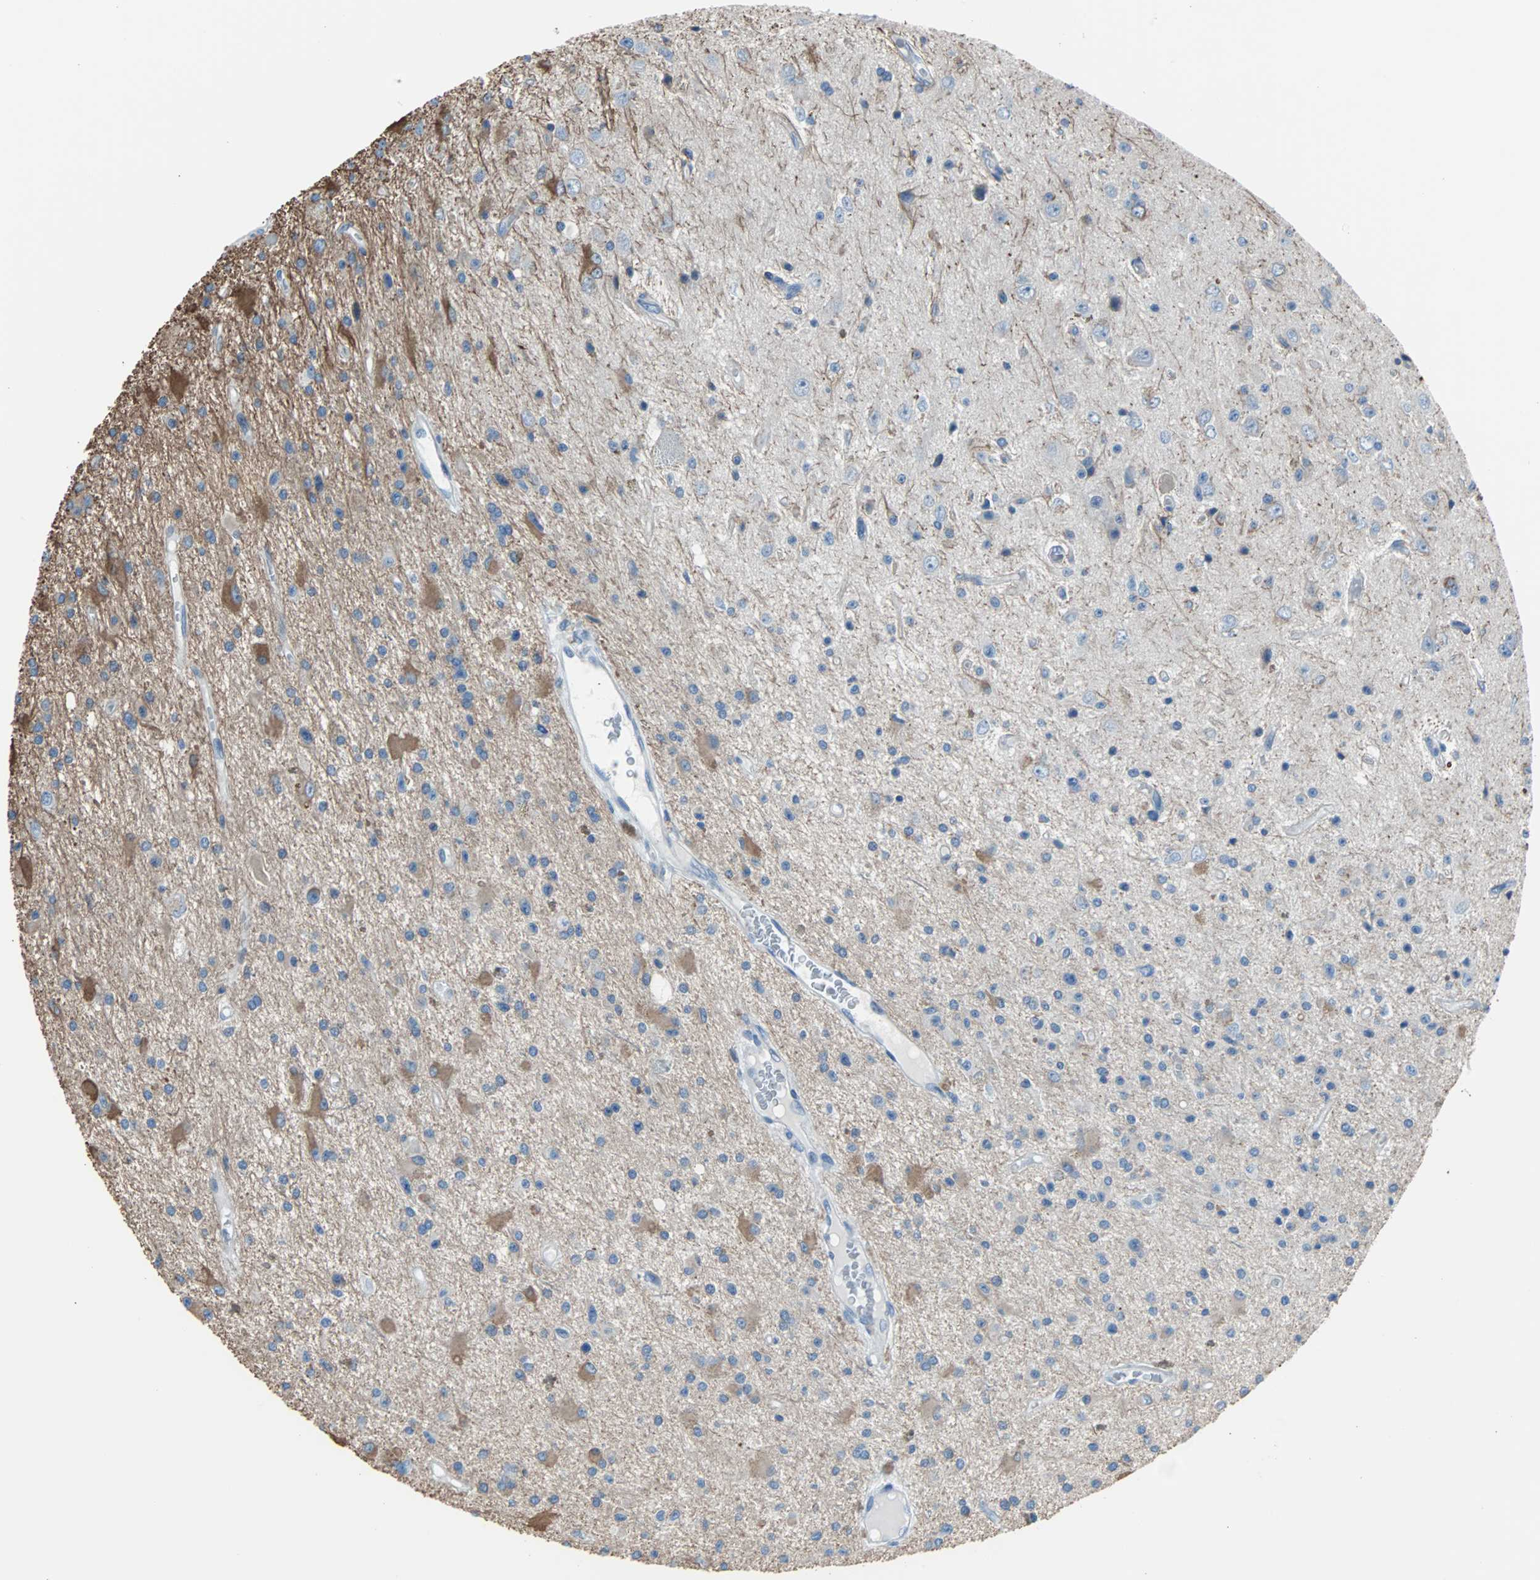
{"staining": {"intensity": "weak", "quantity": "25%-75%", "location": "cytoplasmic/membranous"}, "tissue": "glioma", "cell_type": "Tumor cells", "image_type": "cancer", "snomed": [{"axis": "morphology", "description": "Glioma, malignant, Low grade"}, {"axis": "topography", "description": "Brain"}], "caption": "A high-resolution photomicrograph shows immunohistochemistry (IHC) staining of glioma, which displays weak cytoplasmic/membranous expression in about 25%-75% of tumor cells.", "gene": "KRT7", "patient": {"sex": "male", "age": 58}}